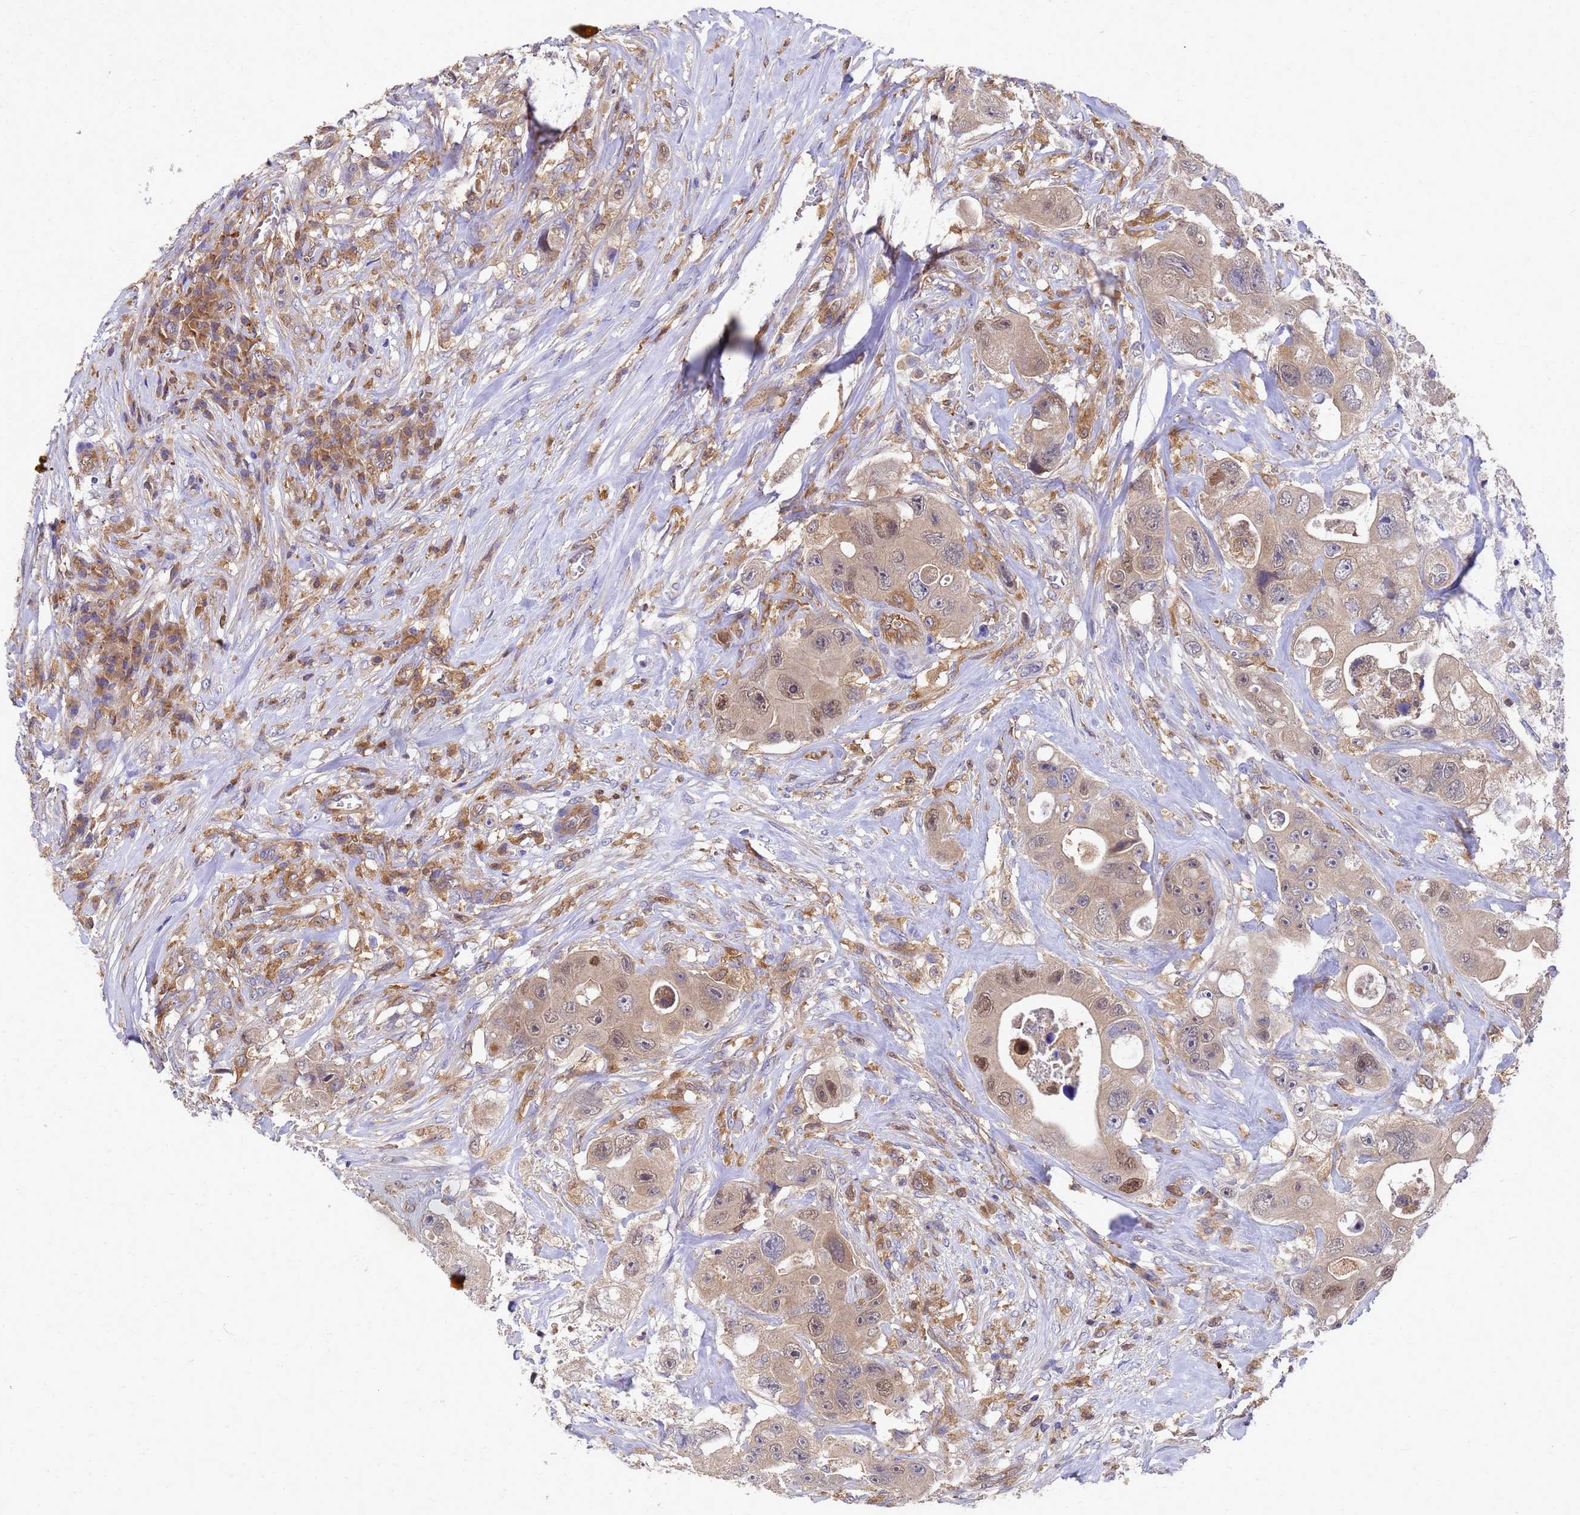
{"staining": {"intensity": "weak", "quantity": ">75%", "location": "cytoplasmic/membranous"}, "tissue": "colorectal cancer", "cell_type": "Tumor cells", "image_type": "cancer", "snomed": [{"axis": "morphology", "description": "Adenocarcinoma, NOS"}, {"axis": "topography", "description": "Colon"}], "caption": "Immunohistochemical staining of human adenocarcinoma (colorectal) demonstrates low levels of weak cytoplasmic/membranous positivity in approximately >75% of tumor cells.", "gene": "SLC35E2B", "patient": {"sex": "female", "age": 46}}